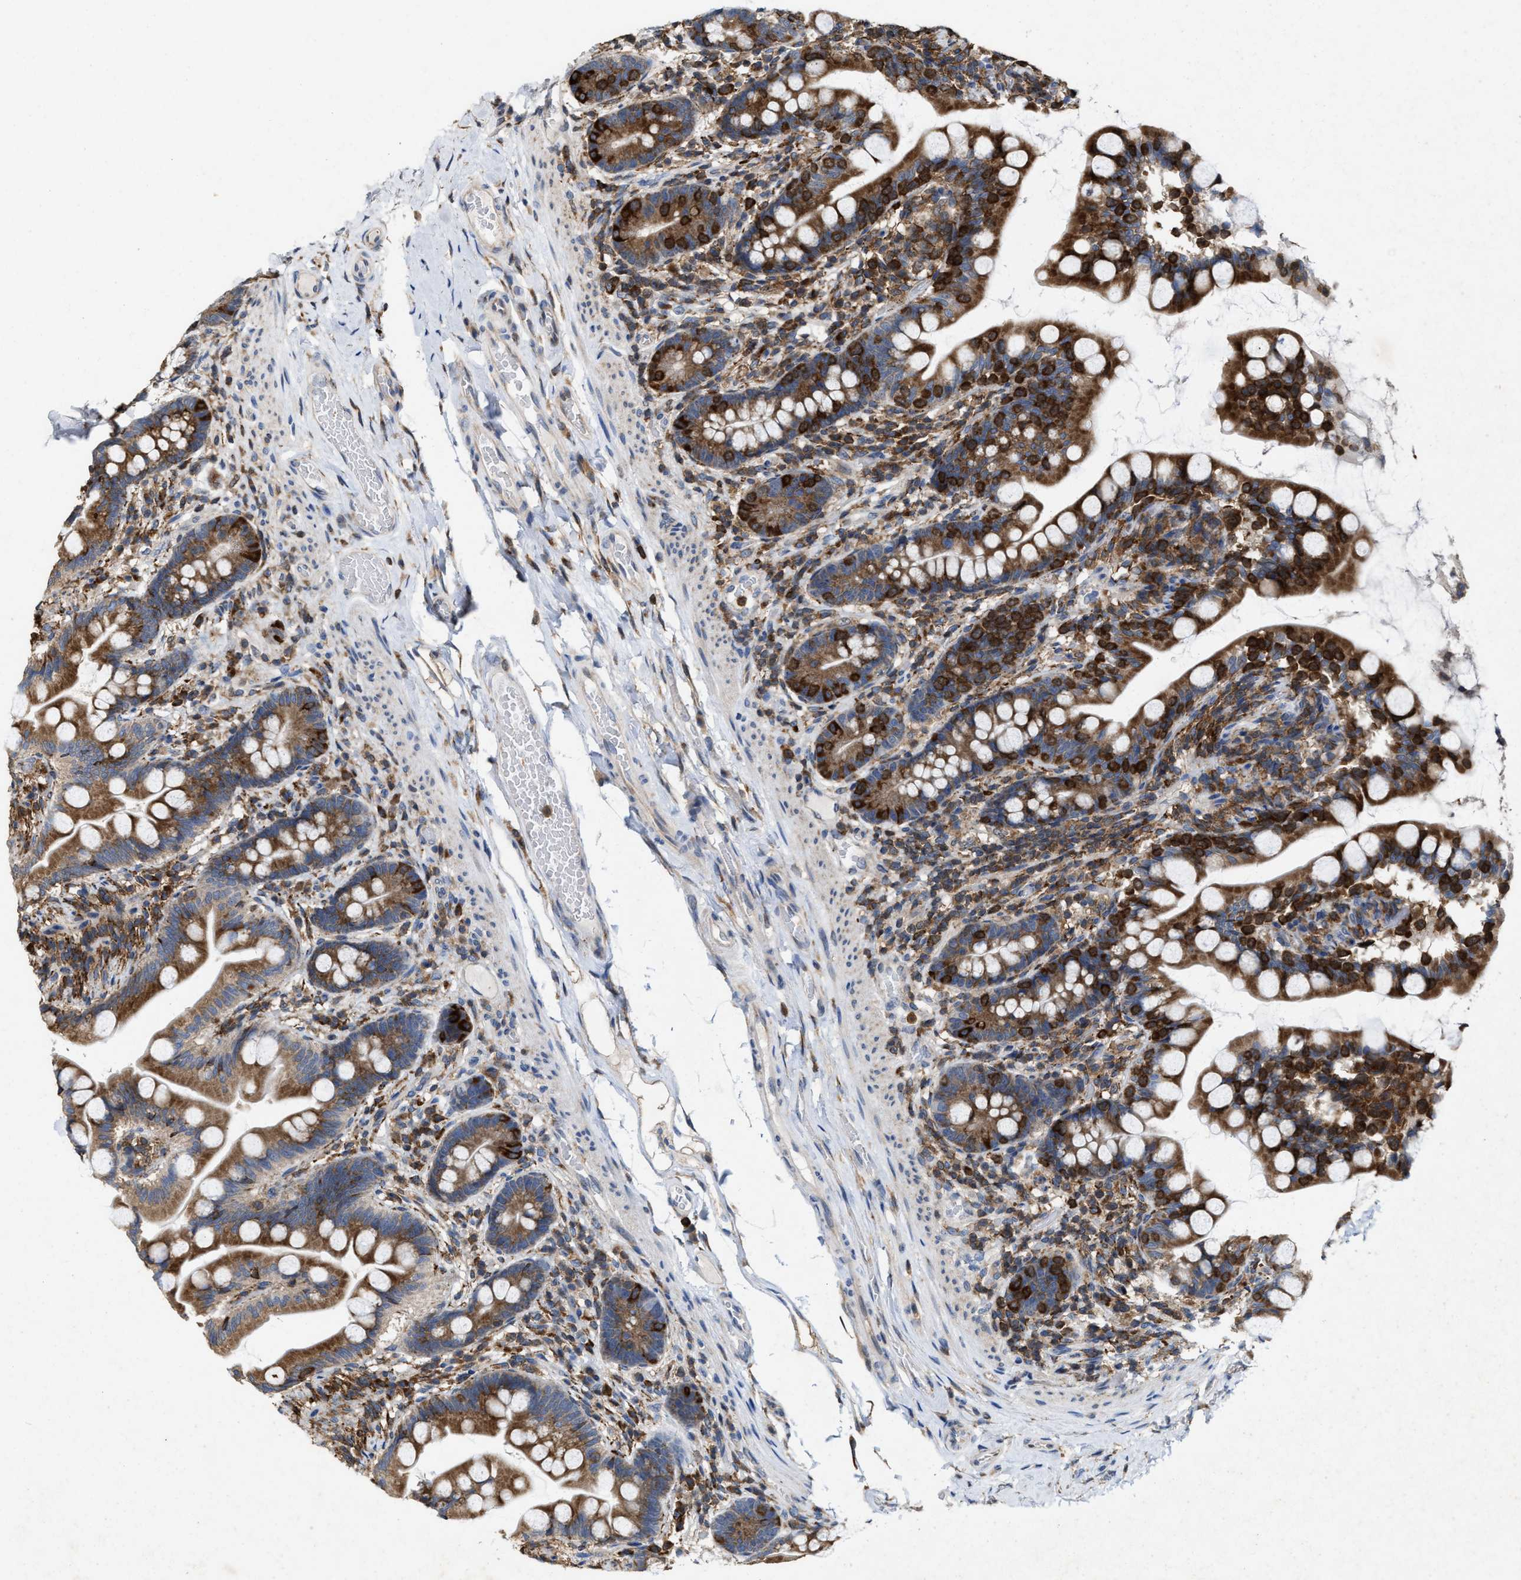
{"staining": {"intensity": "strong", "quantity": ">75%", "location": "cytoplasmic/membranous"}, "tissue": "small intestine", "cell_type": "Glandular cells", "image_type": "normal", "snomed": [{"axis": "morphology", "description": "Normal tissue, NOS"}, {"axis": "topography", "description": "Small intestine"}], "caption": "Brown immunohistochemical staining in benign human small intestine displays strong cytoplasmic/membranous positivity in about >75% of glandular cells. The staining was performed using DAB (3,3'-diaminobenzidine), with brown indicating positive protein expression. Nuclei are stained blue with hematoxylin.", "gene": "FGD3", "patient": {"sex": "female", "age": 56}}